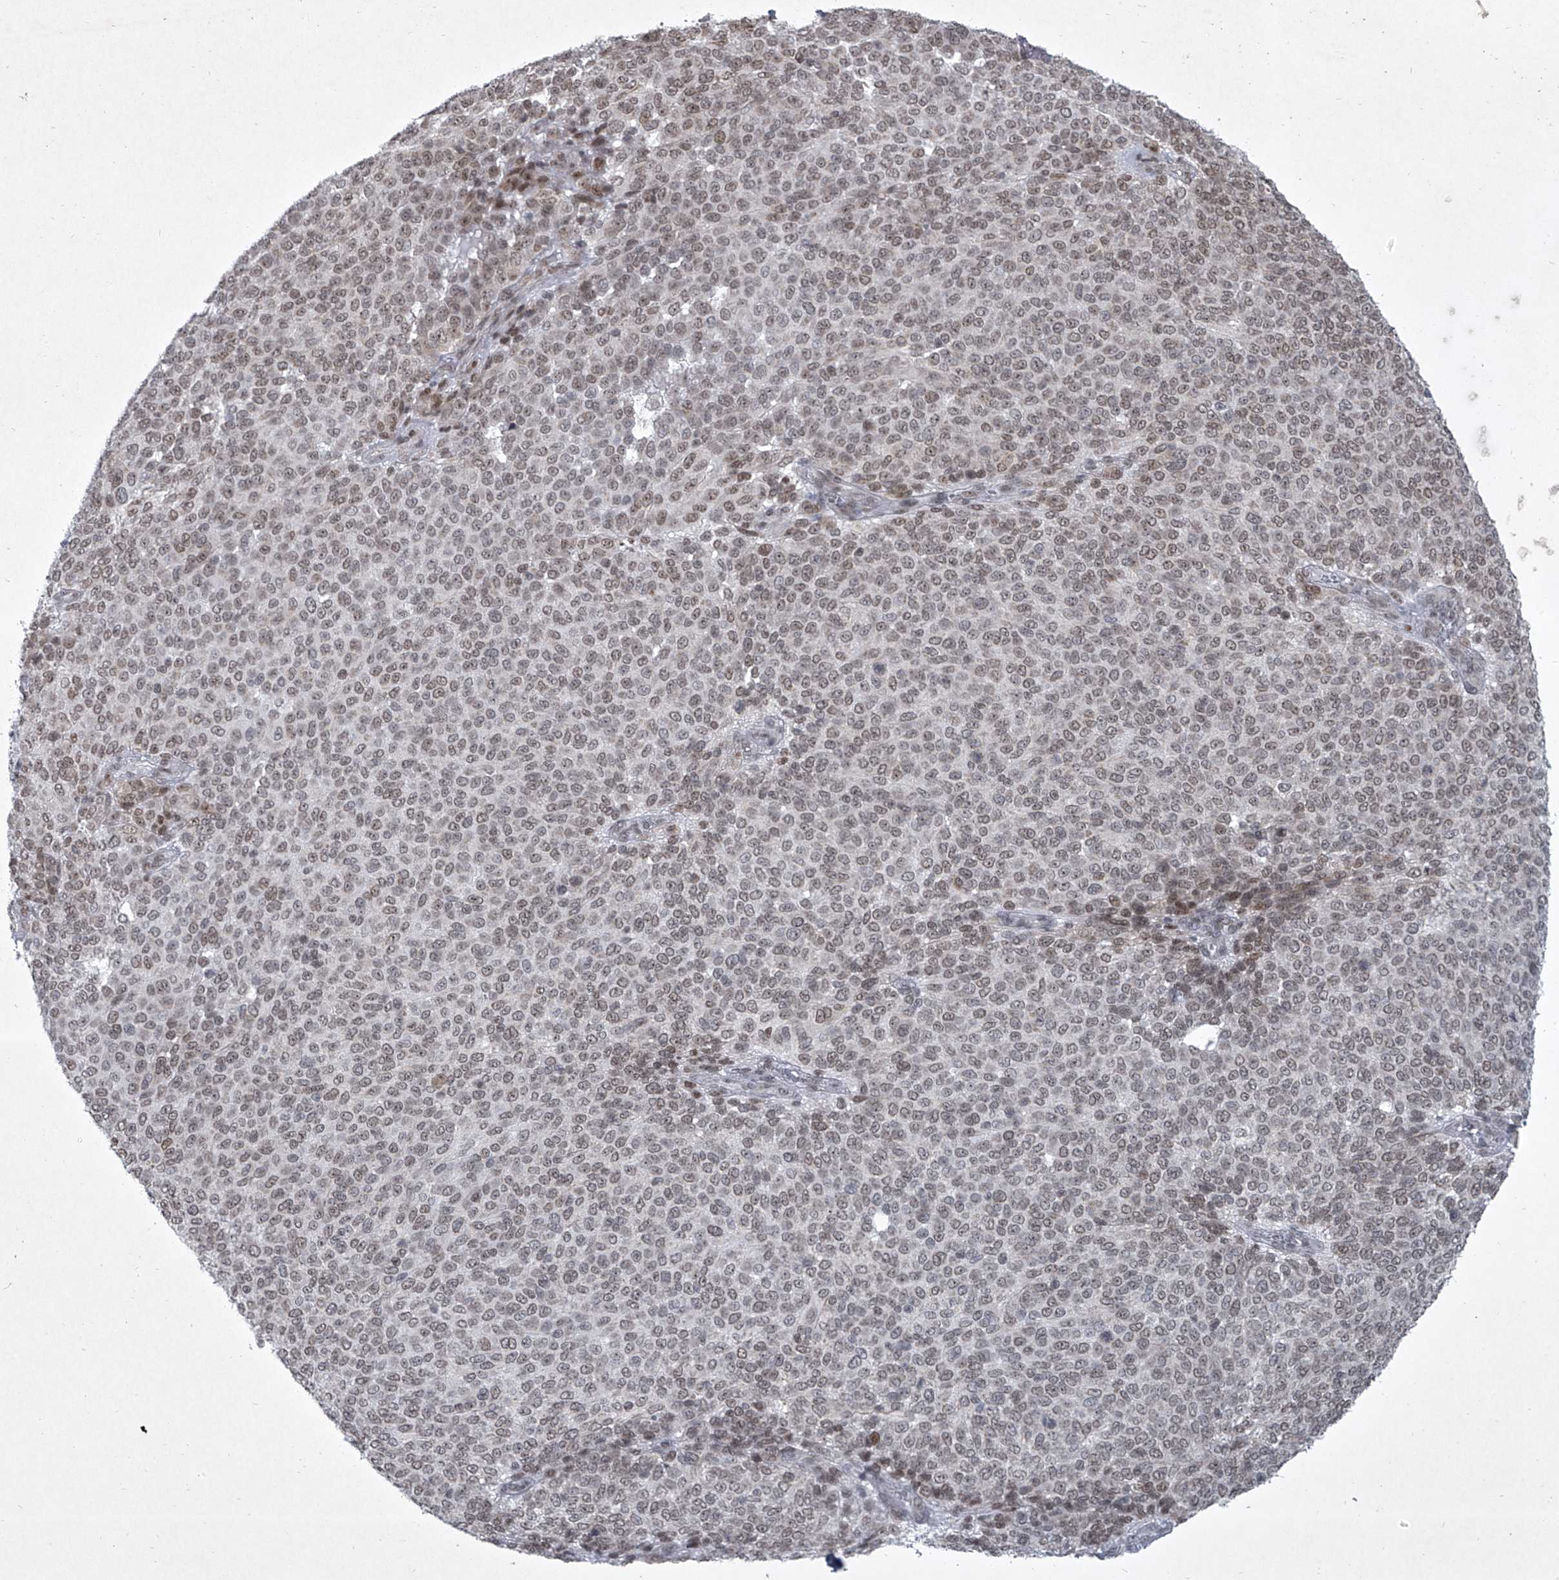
{"staining": {"intensity": "weak", "quantity": ">75%", "location": "nuclear"}, "tissue": "melanoma", "cell_type": "Tumor cells", "image_type": "cancer", "snomed": [{"axis": "morphology", "description": "Malignant melanoma, NOS"}, {"axis": "topography", "description": "Skin"}], "caption": "Malignant melanoma tissue exhibits weak nuclear positivity in about >75% of tumor cells", "gene": "MLLT1", "patient": {"sex": "male", "age": 49}}